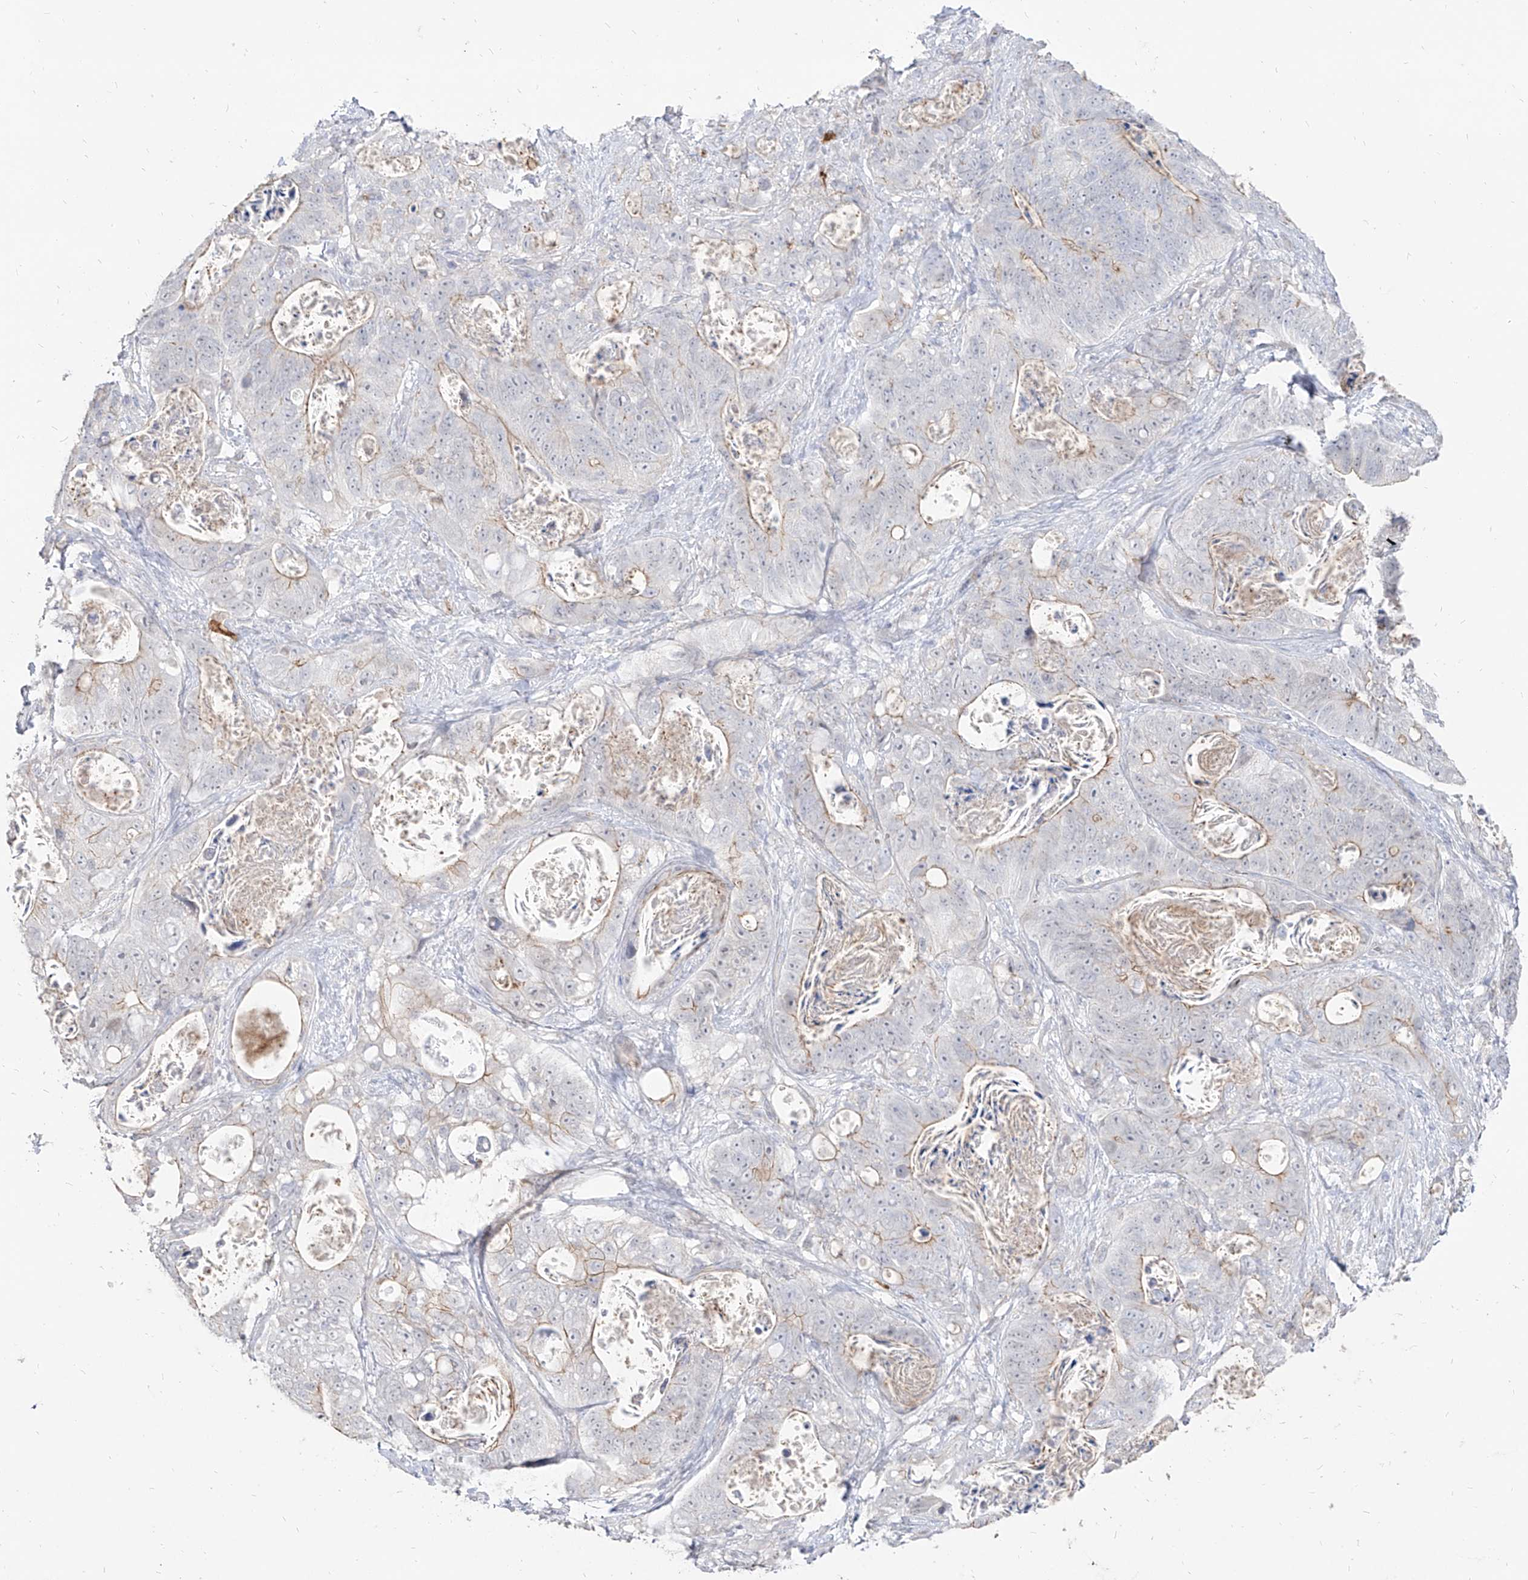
{"staining": {"intensity": "weak", "quantity": "25%-75%", "location": "cytoplasmic/membranous"}, "tissue": "stomach cancer", "cell_type": "Tumor cells", "image_type": "cancer", "snomed": [{"axis": "morphology", "description": "Normal tissue, NOS"}, {"axis": "morphology", "description": "Adenocarcinoma, NOS"}, {"axis": "topography", "description": "Stomach"}], "caption": "Protein positivity by immunohistochemistry displays weak cytoplasmic/membranous staining in approximately 25%-75% of tumor cells in stomach cancer. Immunohistochemistry stains the protein of interest in brown and the nuclei are stained blue.", "gene": "ZNF227", "patient": {"sex": "female", "age": 89}}